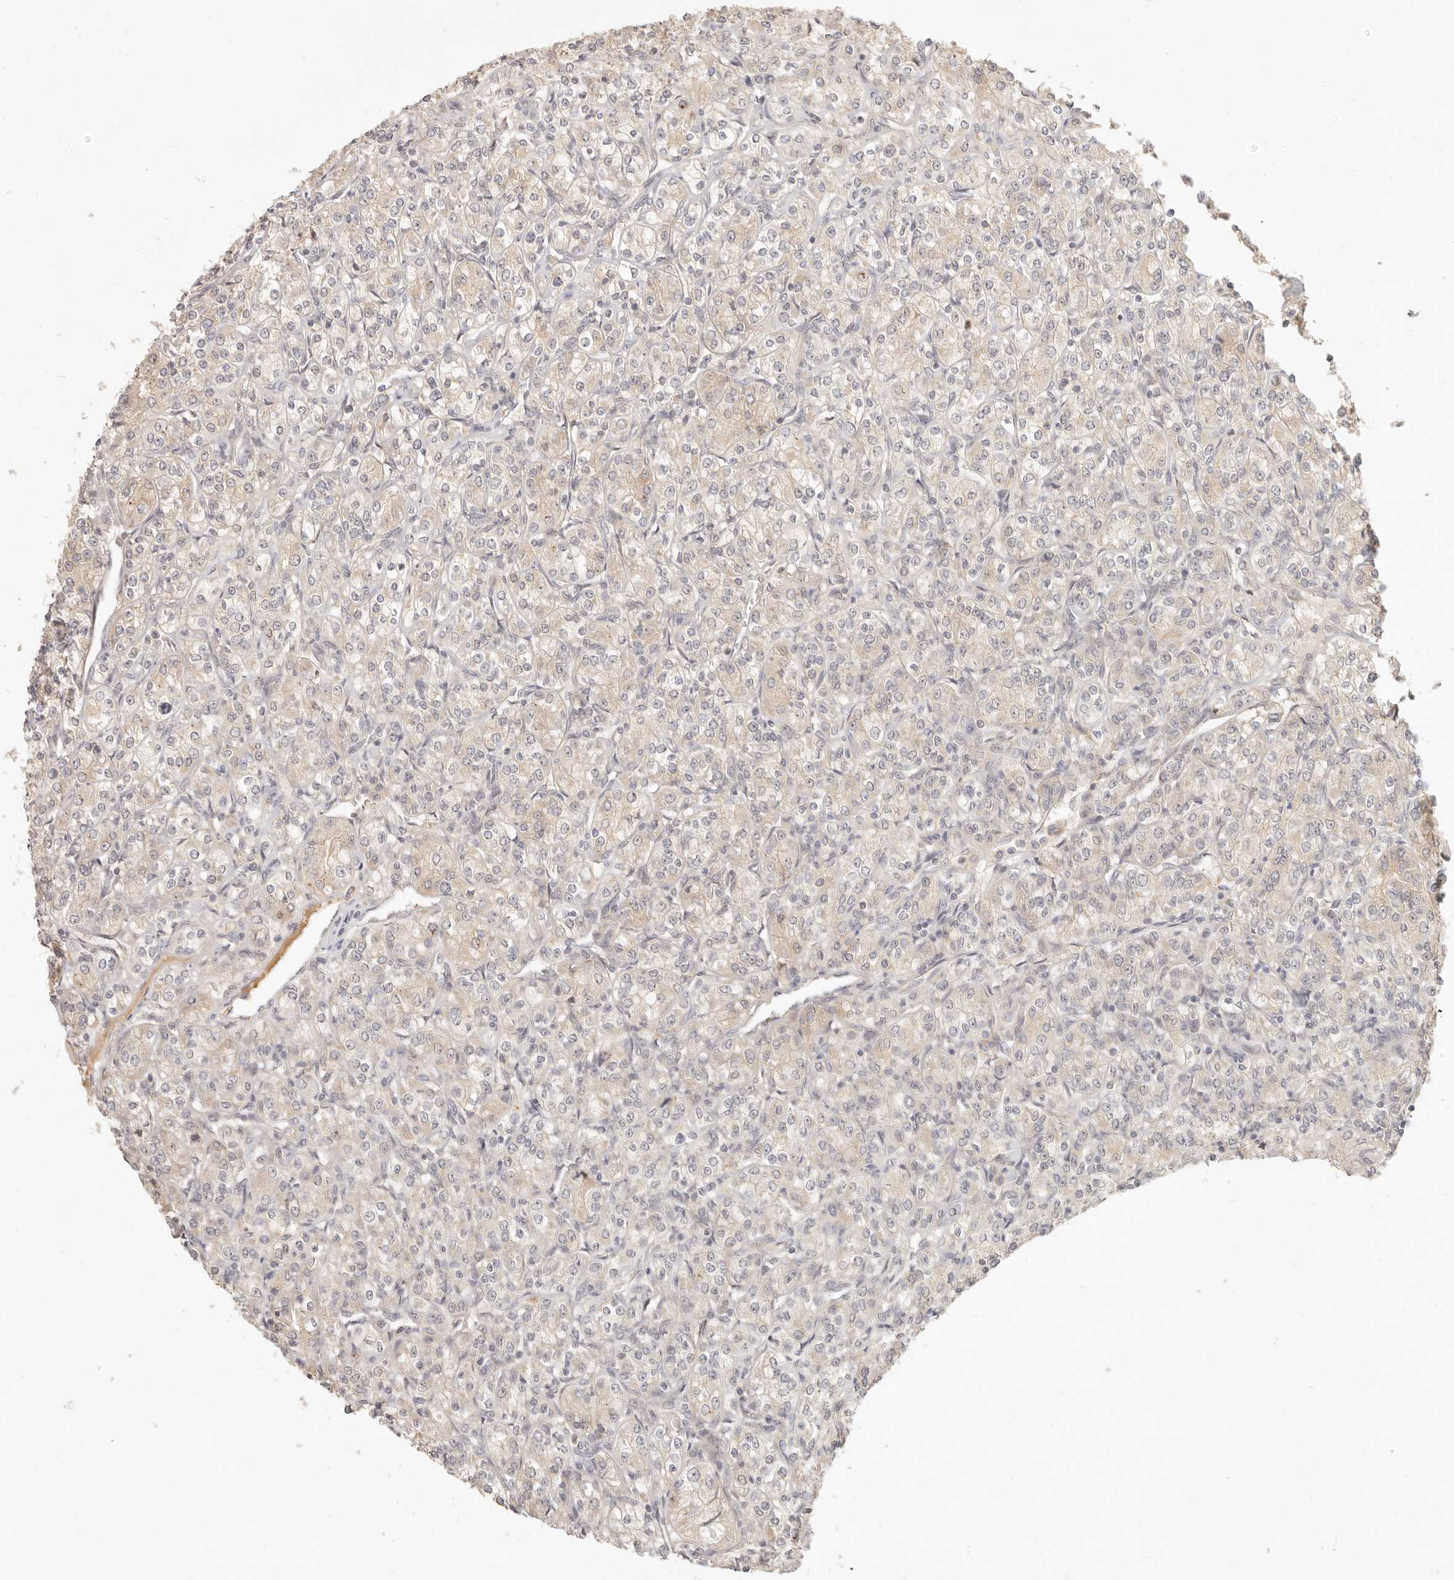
{"staining": {"intensity": "weak", "quantity": "<25%", "location": "cytoplasmic/membranous"}, "tissue": "renal cancer", "cell_type": "Tumor cells", "image_type": "cancer", "snomed": [{"axis": "morphology", "description": "Adenocarcinoma, NOS"}, {"axis": "topography", "description": "Kidney"}], "caption": "Tumor cells show no significant protein positivity in renal cancer.", "gene": "UBXN11", "patient": {"sex": "male", "age": 77}}